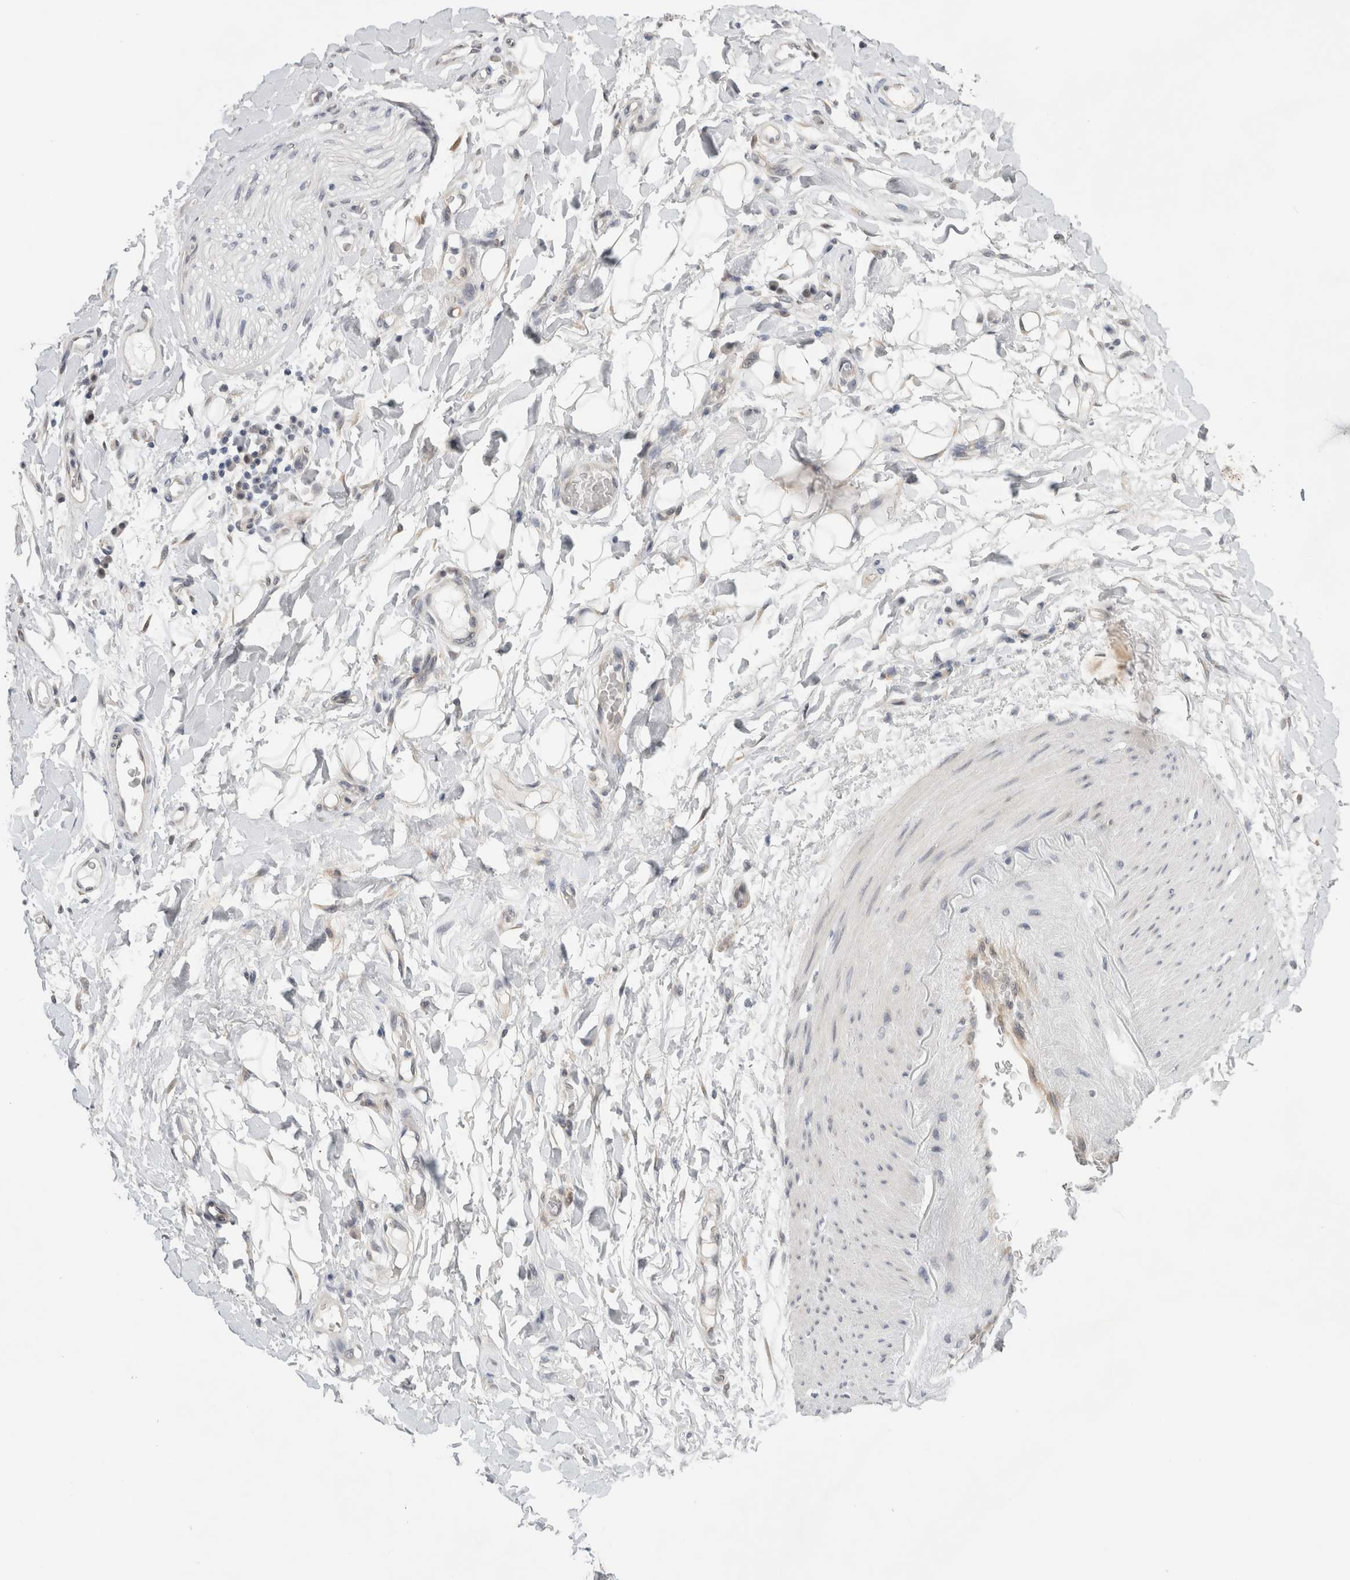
{"staining": {"intensity": "negative", "quantity": "none", "location": "none"}, "tissue": "adipose tissue", "cell_type": "Adipocytes", "image_type": "normal", "snomed": [{"axis": "morphology", "description": "Normal tissue, NOS"}, {"axis": "morphology", "description": "Adenocarcinoma, NOS"}, {"axis": "topography", "description": "Esophagus"}], "caption": "The histopathology image shows no staining of adipocytes in unremarkable adipose tissue.", "gene": "EIF4G3", "patient": {"sex": "male", "age": 62}}